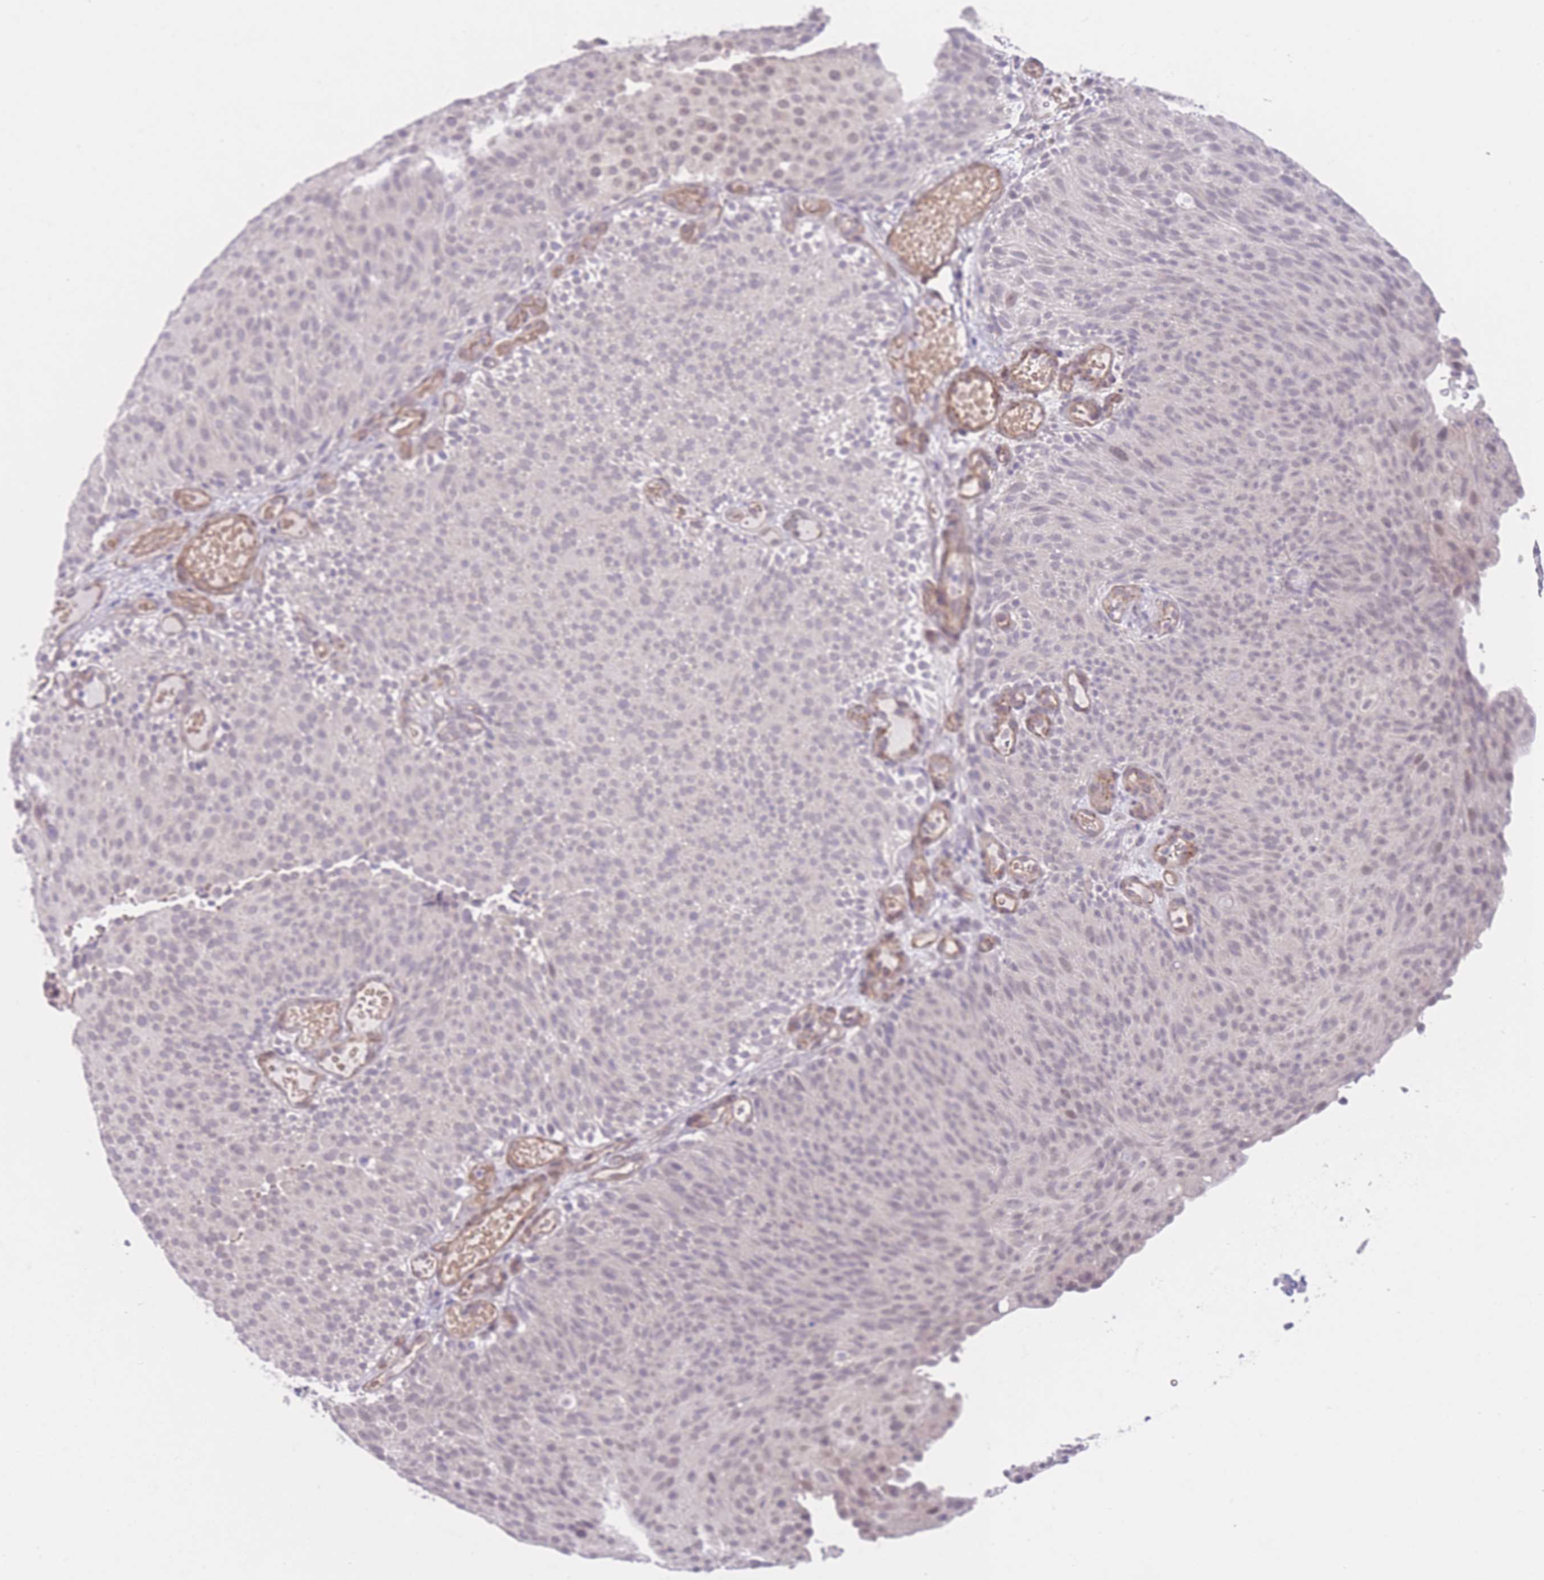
{"staining": {"intensity": "weak", "quantity": "25%-75%", "location": "nuclear"}, "tissue": "urothelial cancer", "cell_type": "Tumor cells", "image_type": "cancer", "snomed": [{"axis": "morphology", "description": "Urothelial carcinoma, Low grade"}, {"axis": "topography", "description": "Urinary bladder"}], "caption": "Immunohistochemistry (IHC) of urothelial carcinoma (low-grade) exhibits low levels of weak nuclear positivity in approximately 25%-75% of tumor cells.", "gene": "QTRT1", "patient": {"sex": "male", "age": 78}}